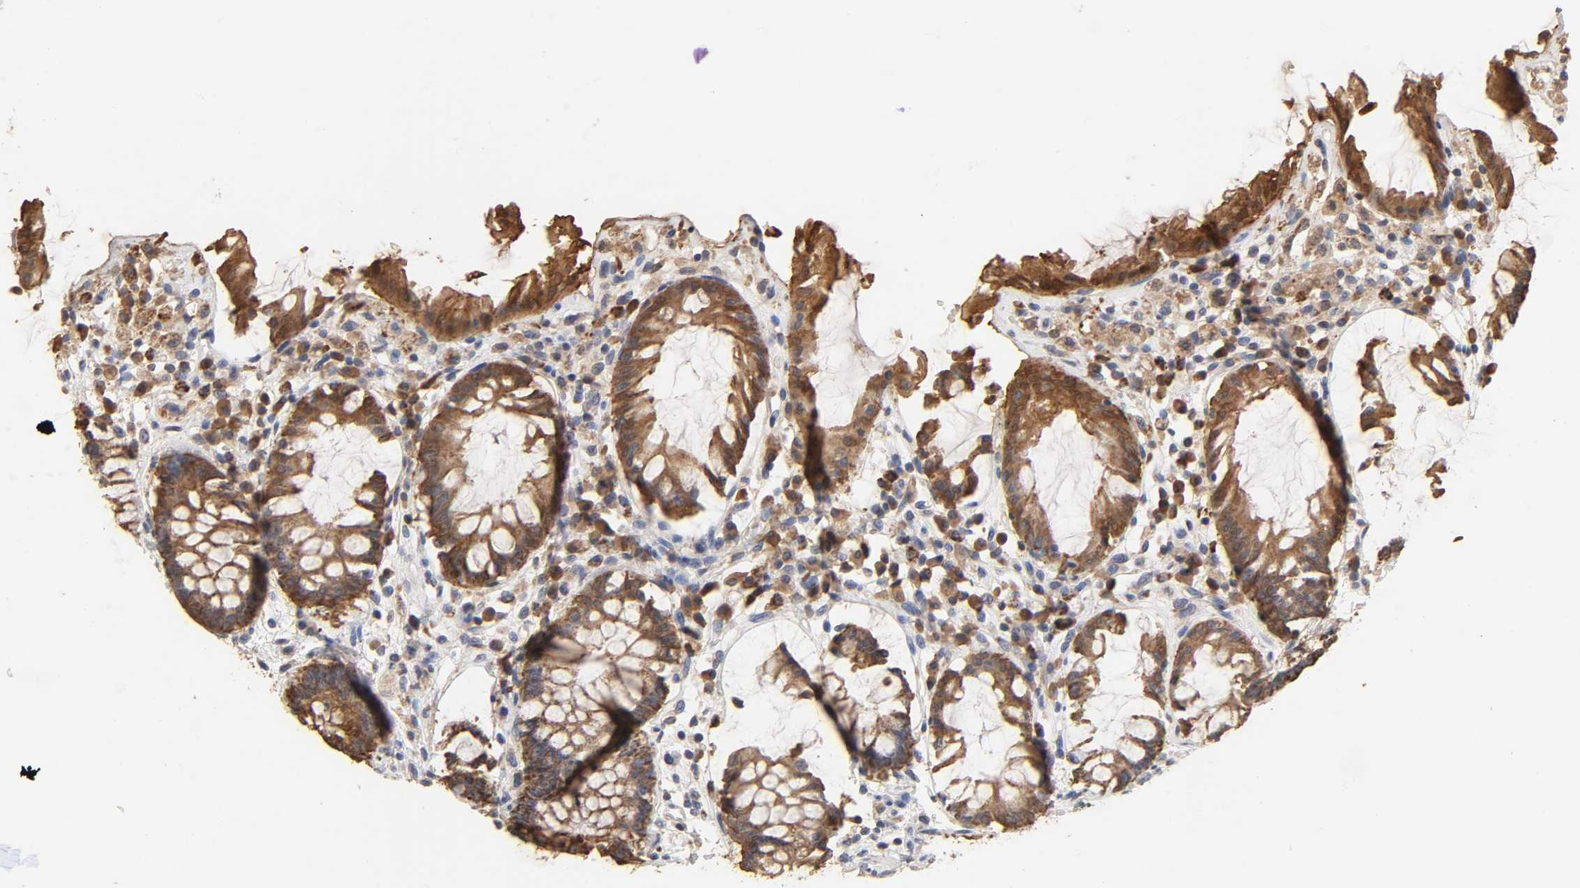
{"staining": {"intensity": "strong", "quantity": ">75%", "location": "cytoplasmic/membranous"}, "tissue": "rectum", "cell_type": "Glandular cells", "image_type": "normal", "snomed": [{"axis": "morphology", "description": "Normal tissue, NOS"}, {"axis": "topography", "description": "Rectum"}], "caption": "Immunohistochemical staining of normal human rectum exhibits strong cytoplasmic/membranous protein staining in approximately >75% of glandular cells. (DAB (3,3'-diaminobenzidine) IHC with brightfield microscopy, high magnification).", "gene": "CYCS", "patient": {"sex": "female", "age": 46}}